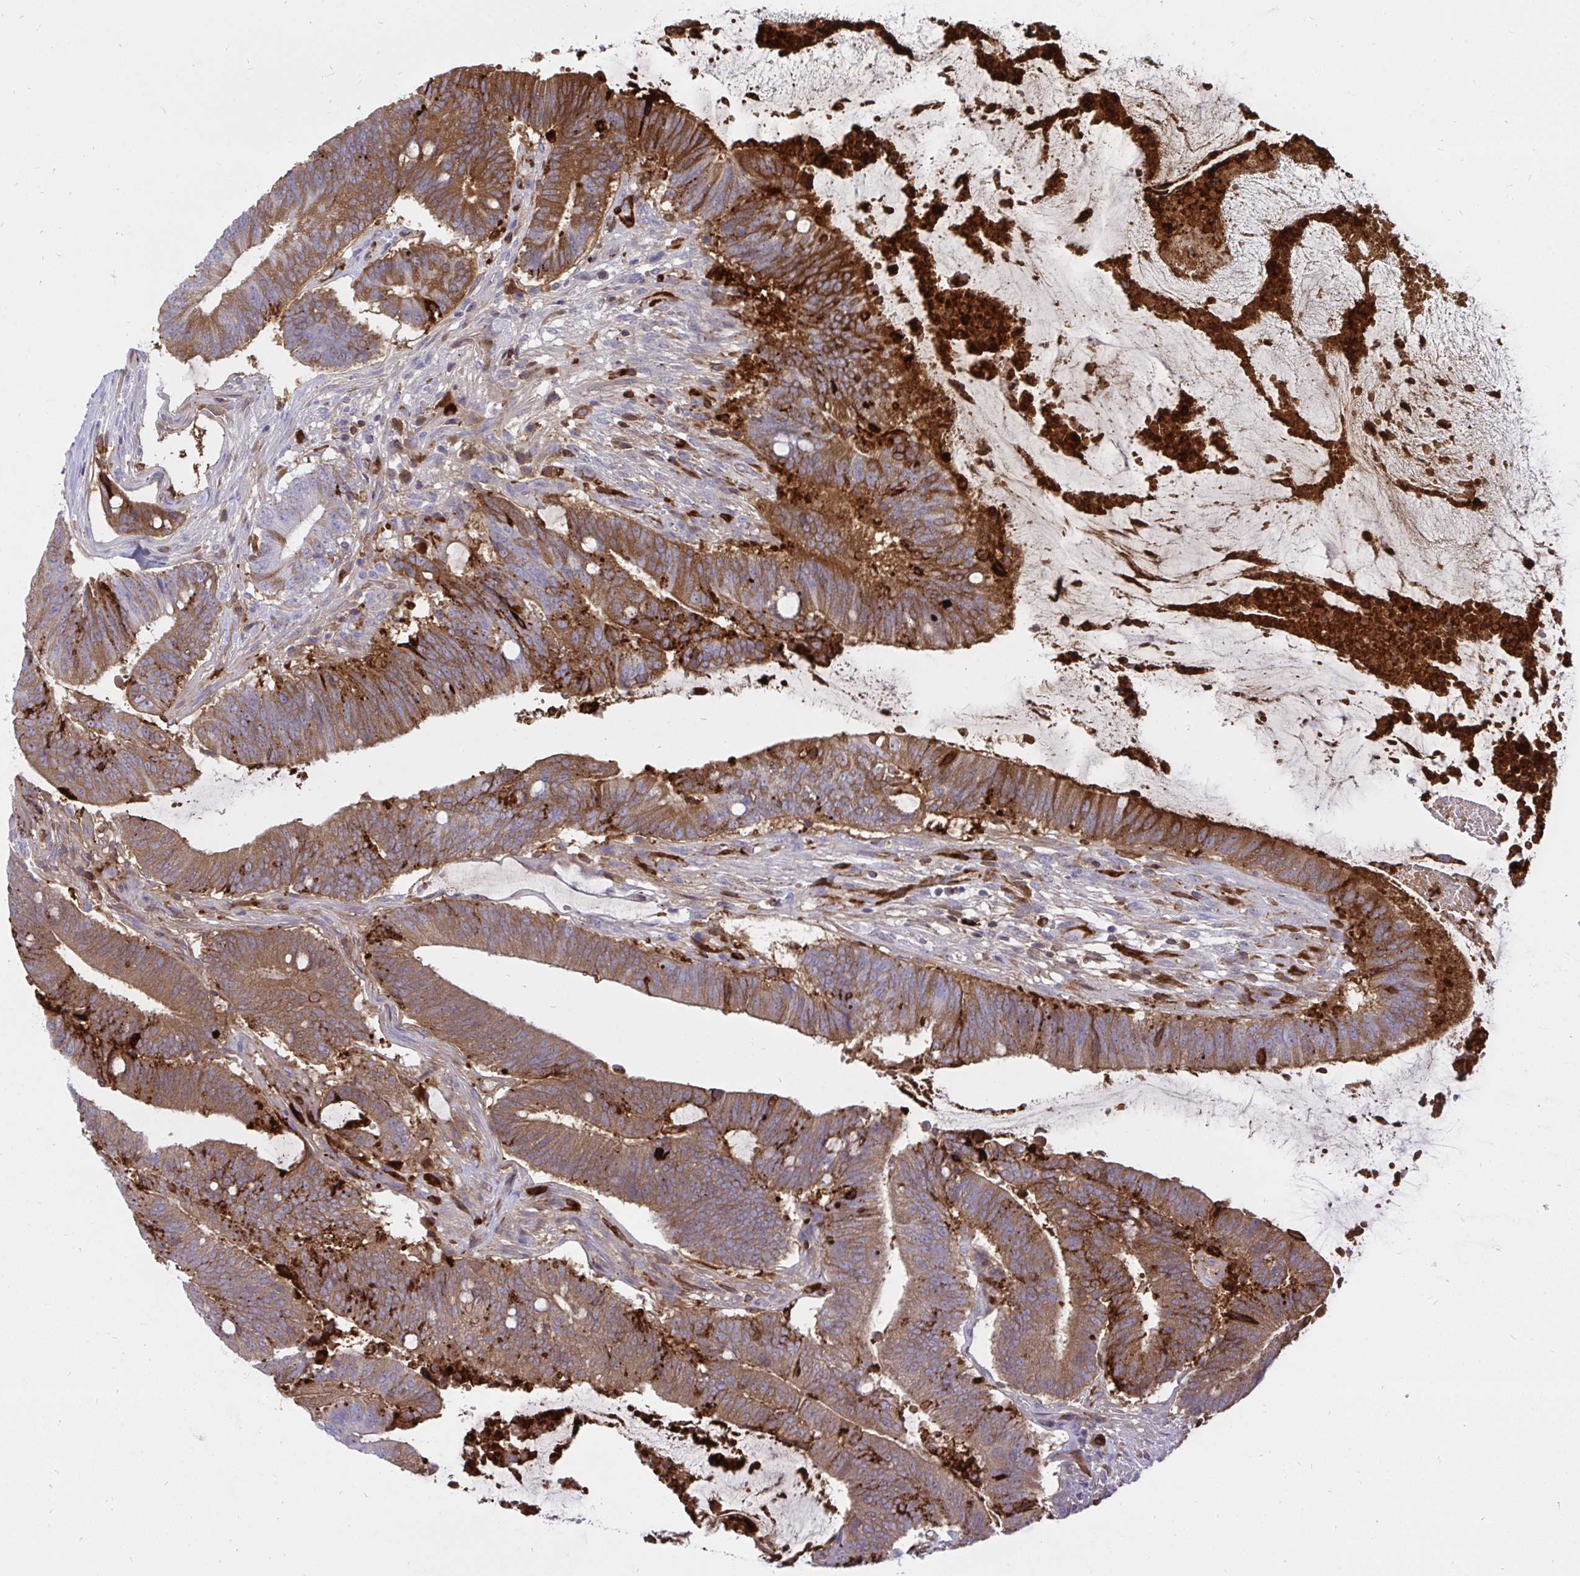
{"staining": {"intensity": "moderate", "quantity": ">75%", "location": "cytoplasmic/membranous"}, "tissue": "colorectal cancer", "cell_type": "Tumor cells", "image_type": "cancer", "snomed": [{"axis": "morphology", "description": "Adenocarcinoma, NOS"}, {"axis": "topography", "description": "Colon"}], "caption": "This is an image of immunohistochemistry staining of colorectal cancer (adenocarcinoma), which shows moderate expression in the cytoplasmic/membranous of tumor cells.", "gene": "F2", "patient": {"sex": "female", "age": 43}}